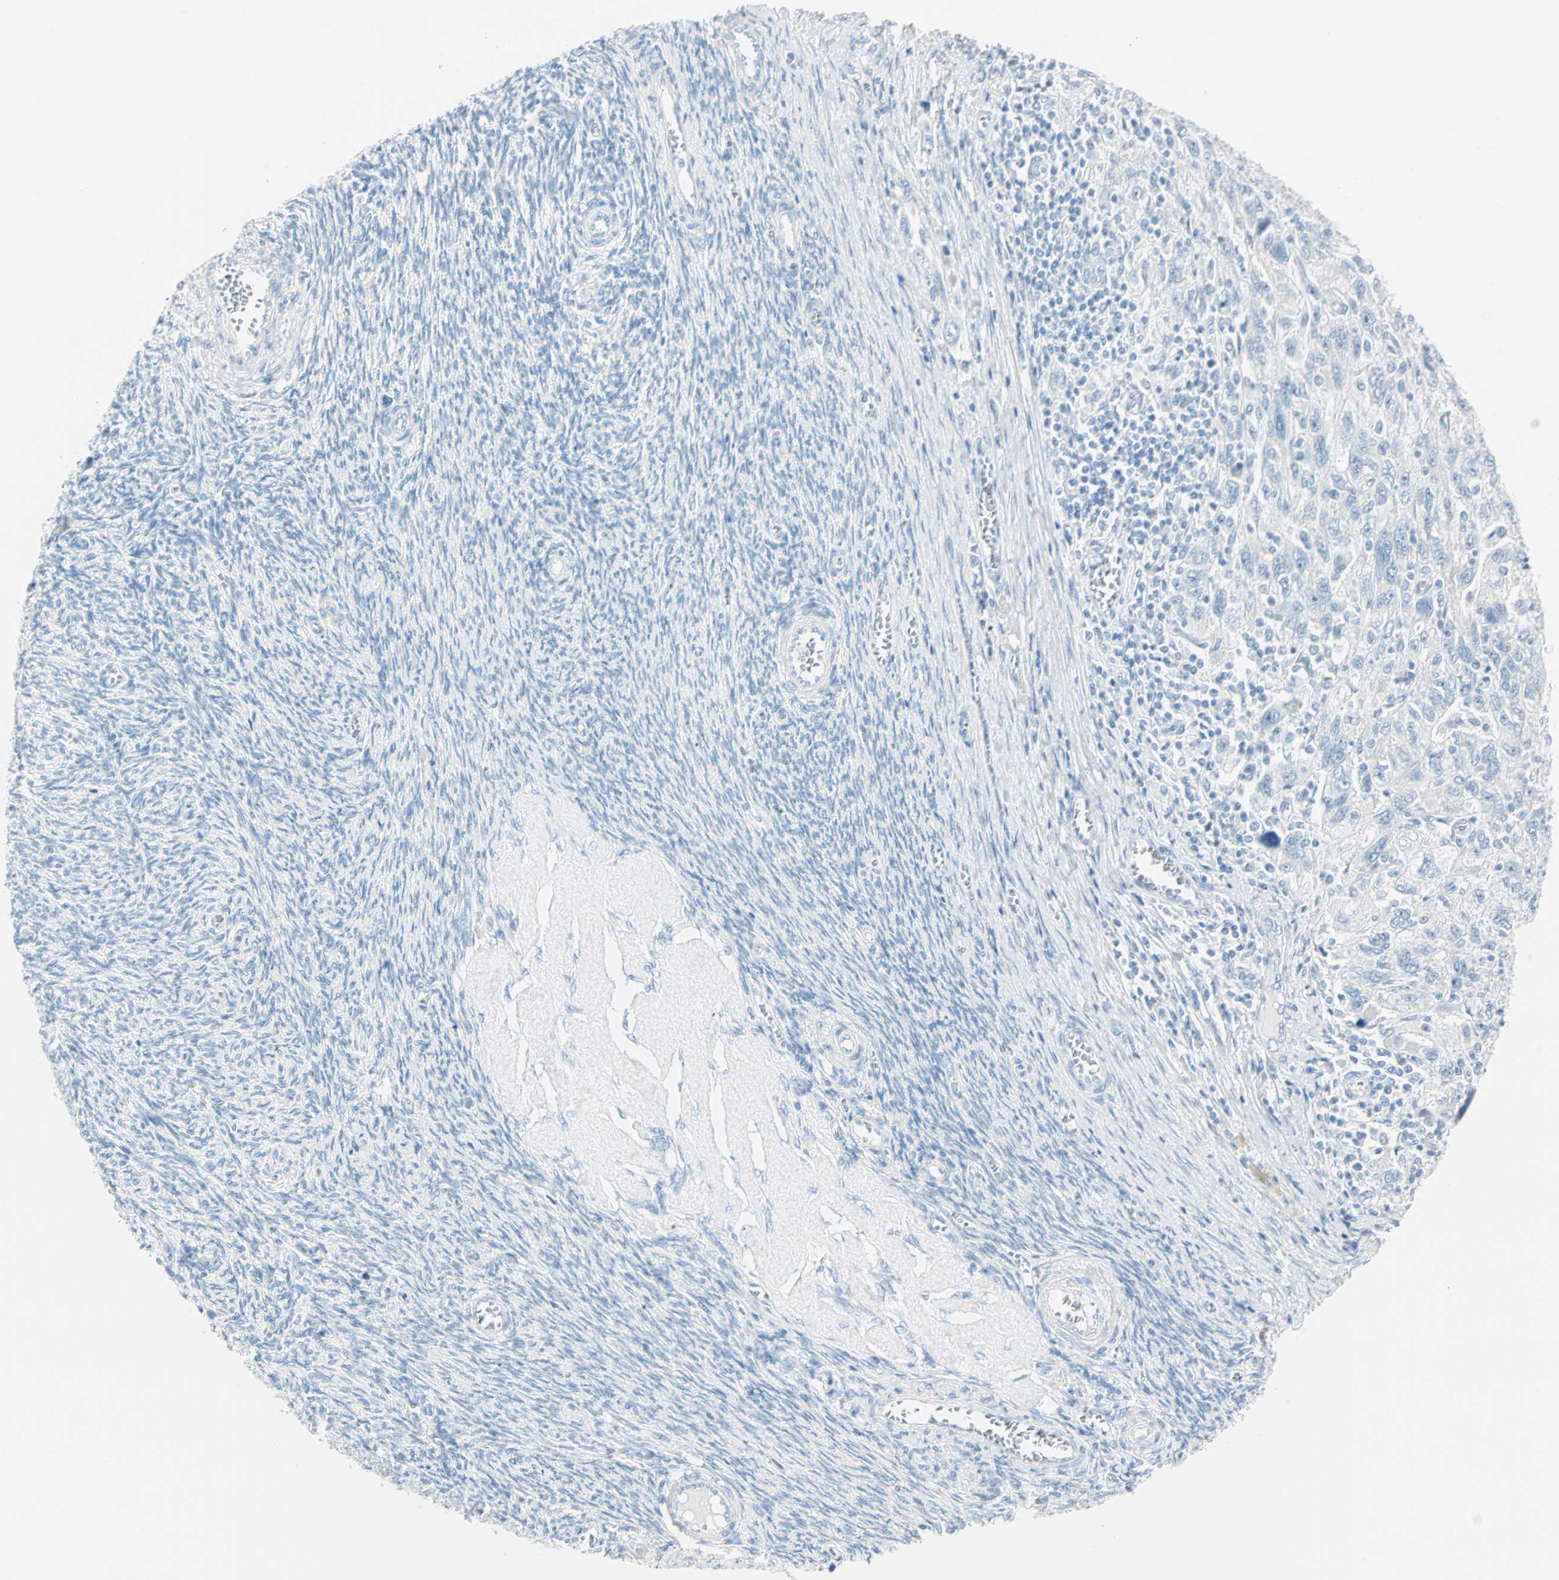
{"staining": {"intensity": "negative", "quantity": "none", "location": "none"}, "tissue": "ovarian cancer", "cell_type": "Tumor cells", "image_type": "cancer", "snomed": [{"axis": "morphology", "description": "Carcinoma, NOS"}, {"axis": "morphology", "description": "Cystadenocarcinoma, serous, NOS"}, {"axis": "topography", "description": "Ovary"}], "caption": "Immunohistochemistry (IHC) of ovarian cancer (serous cystadenocarcinoma) demonstrates no expression in tumor cells.", "gene": "NES", "patient": {"sex": "female", "age": 69}}